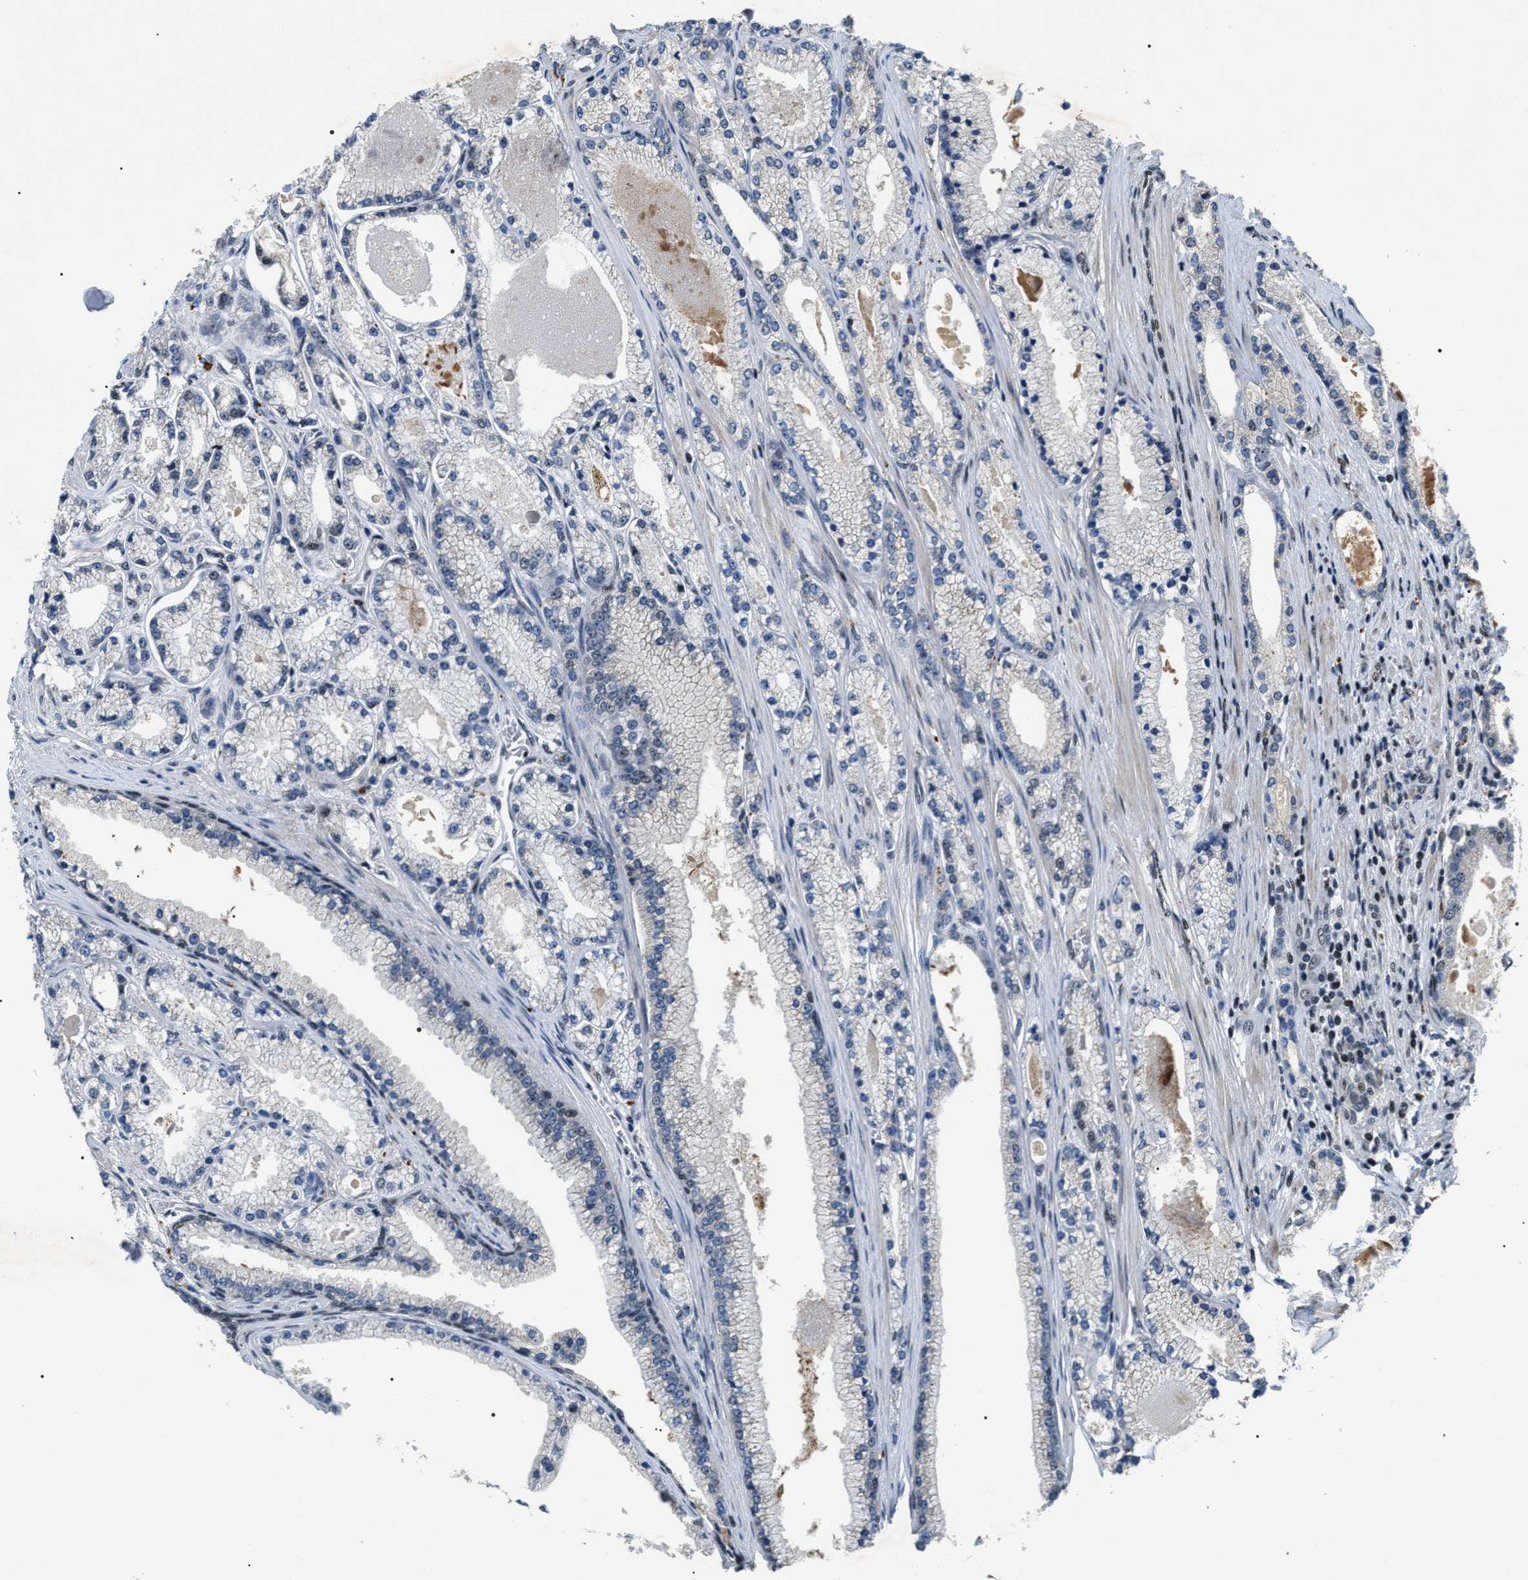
{"staining": {"intensity": "negative", "quantity": "none", "location": "none"}, "tissue": "prostate cancer", "cell_type": "Tumor cells", "image_type": "cancer", "snomed": [{"axis": "morphology", "description": "Adenocarcinoma, High grade"}, {"axis": "topography", "description": "Prostate"}], "caption": "Prostate cancer was stained to show a protein in brown. There is no significant expression in tumor cells.", "gene": "C7orf25", "patient": {"sex": "male", "age": 71}}